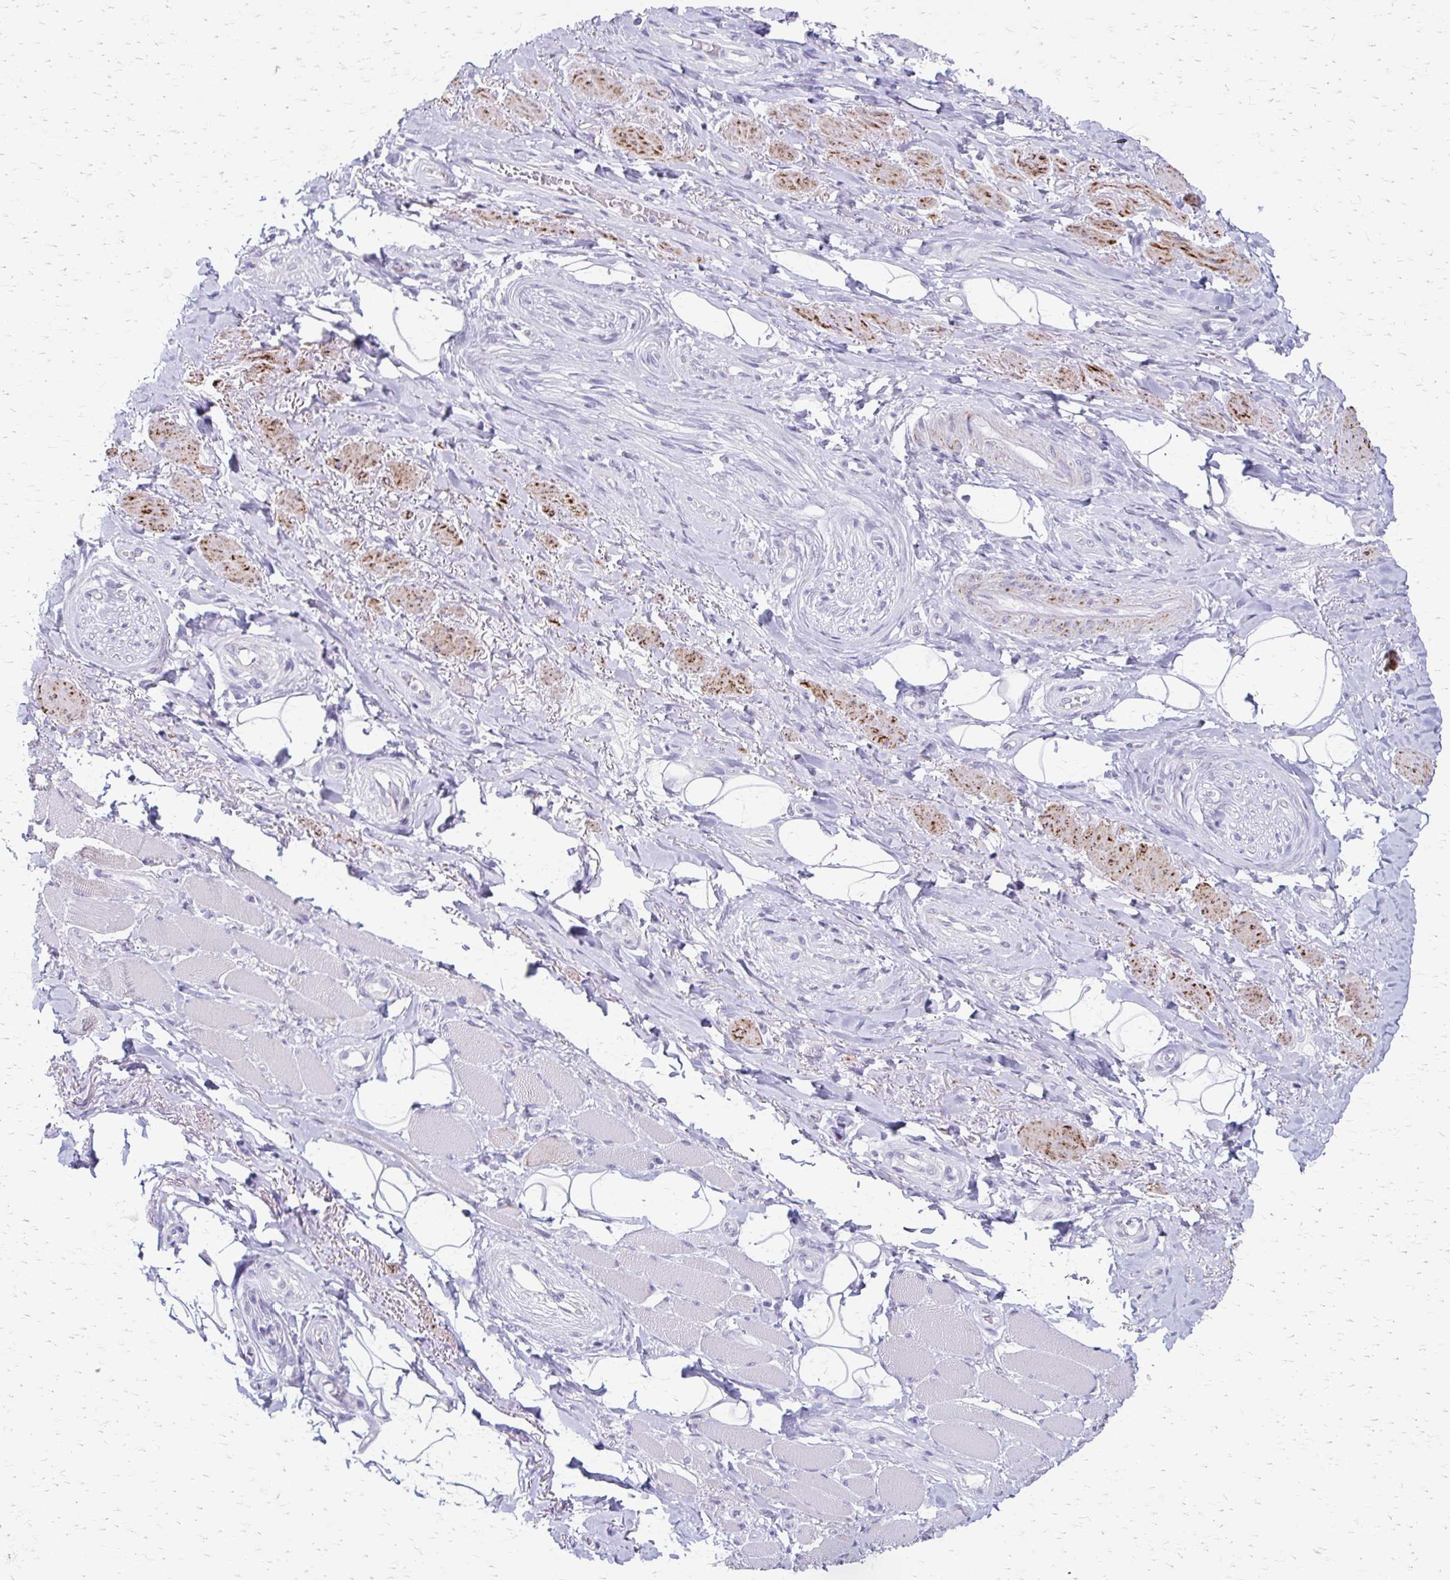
{"staining": {"intensity": "negative", "quantity": "none", "location": "none"}, "tissue": "adipose tissue", "cell_type": "Adipocytes", "image_type": "normal", "snomed": [{"axis": "morphology", "description": "Normal tissue, NOS"}, {"axis": "topography", "description": "Anal"}, {"axis": "topography", "description": "Peripheral nerve tissue"}], "caption": "A high-resolution image shows immunohistochemistry staining of normal adipose tissue, which demonstrates no significant expression in adipocytes.", "gene": "ZSCAN5B", "patient": {"sex": "male", "age": 53}}